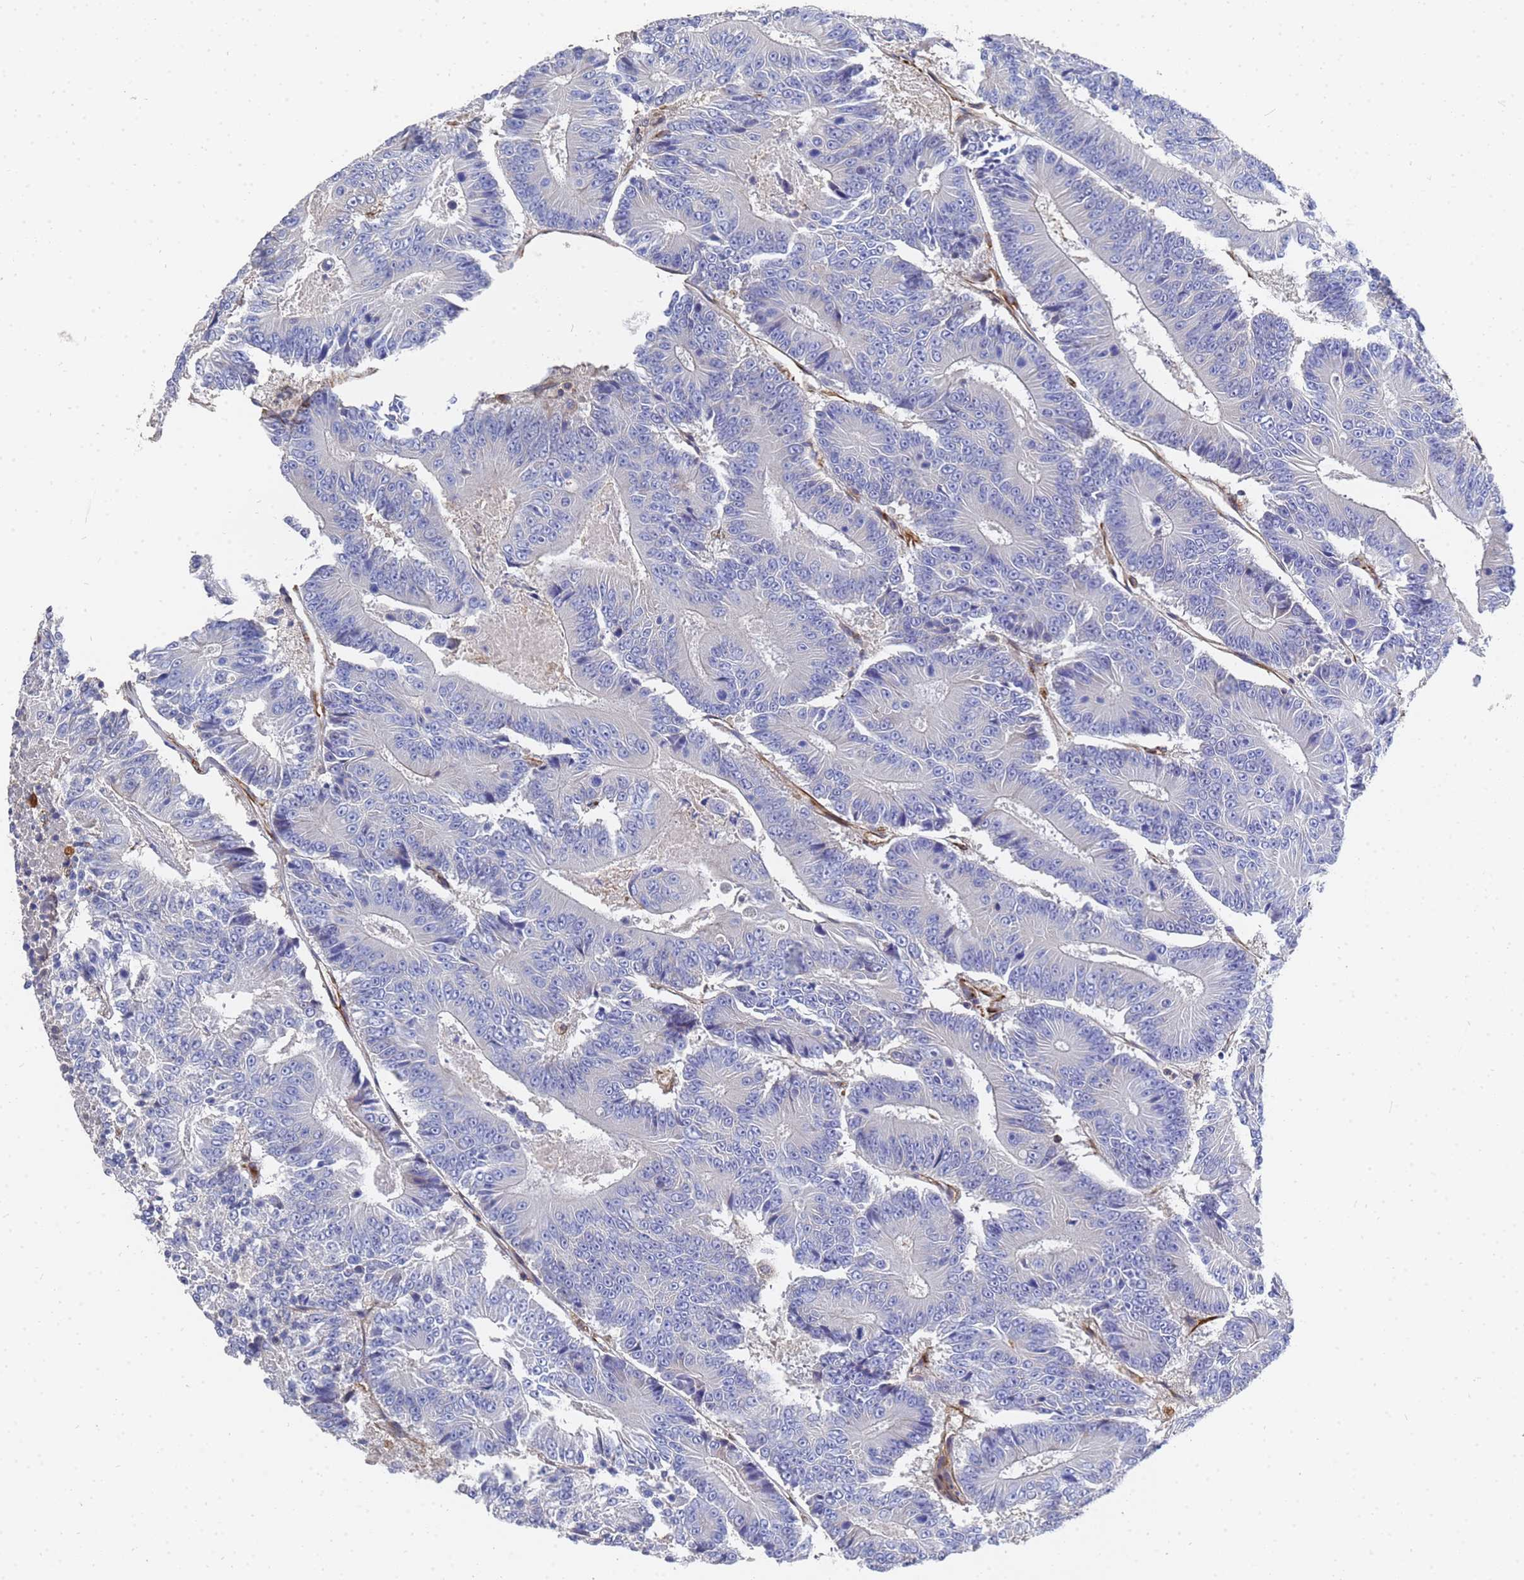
{"staining": {"intensity": "negative", "quantity": "none", "location": "none"}, "tissue": "colorectal cancer", "cell_type": "Tumor cells", "image_type": "cancer", "snomed": [{"axis": "morphology", "description": "Adenocarcinoma, NOS"}, {"axis": "topography", "description": "Colon"}], "caption": "DAB immunohistochemical staining of human colorectal cancer (adenocarcinoma) reveals no significant positivity in tumor cells.", "gene": "SYT13", "patient": {"sex": "male", "age": 83}}